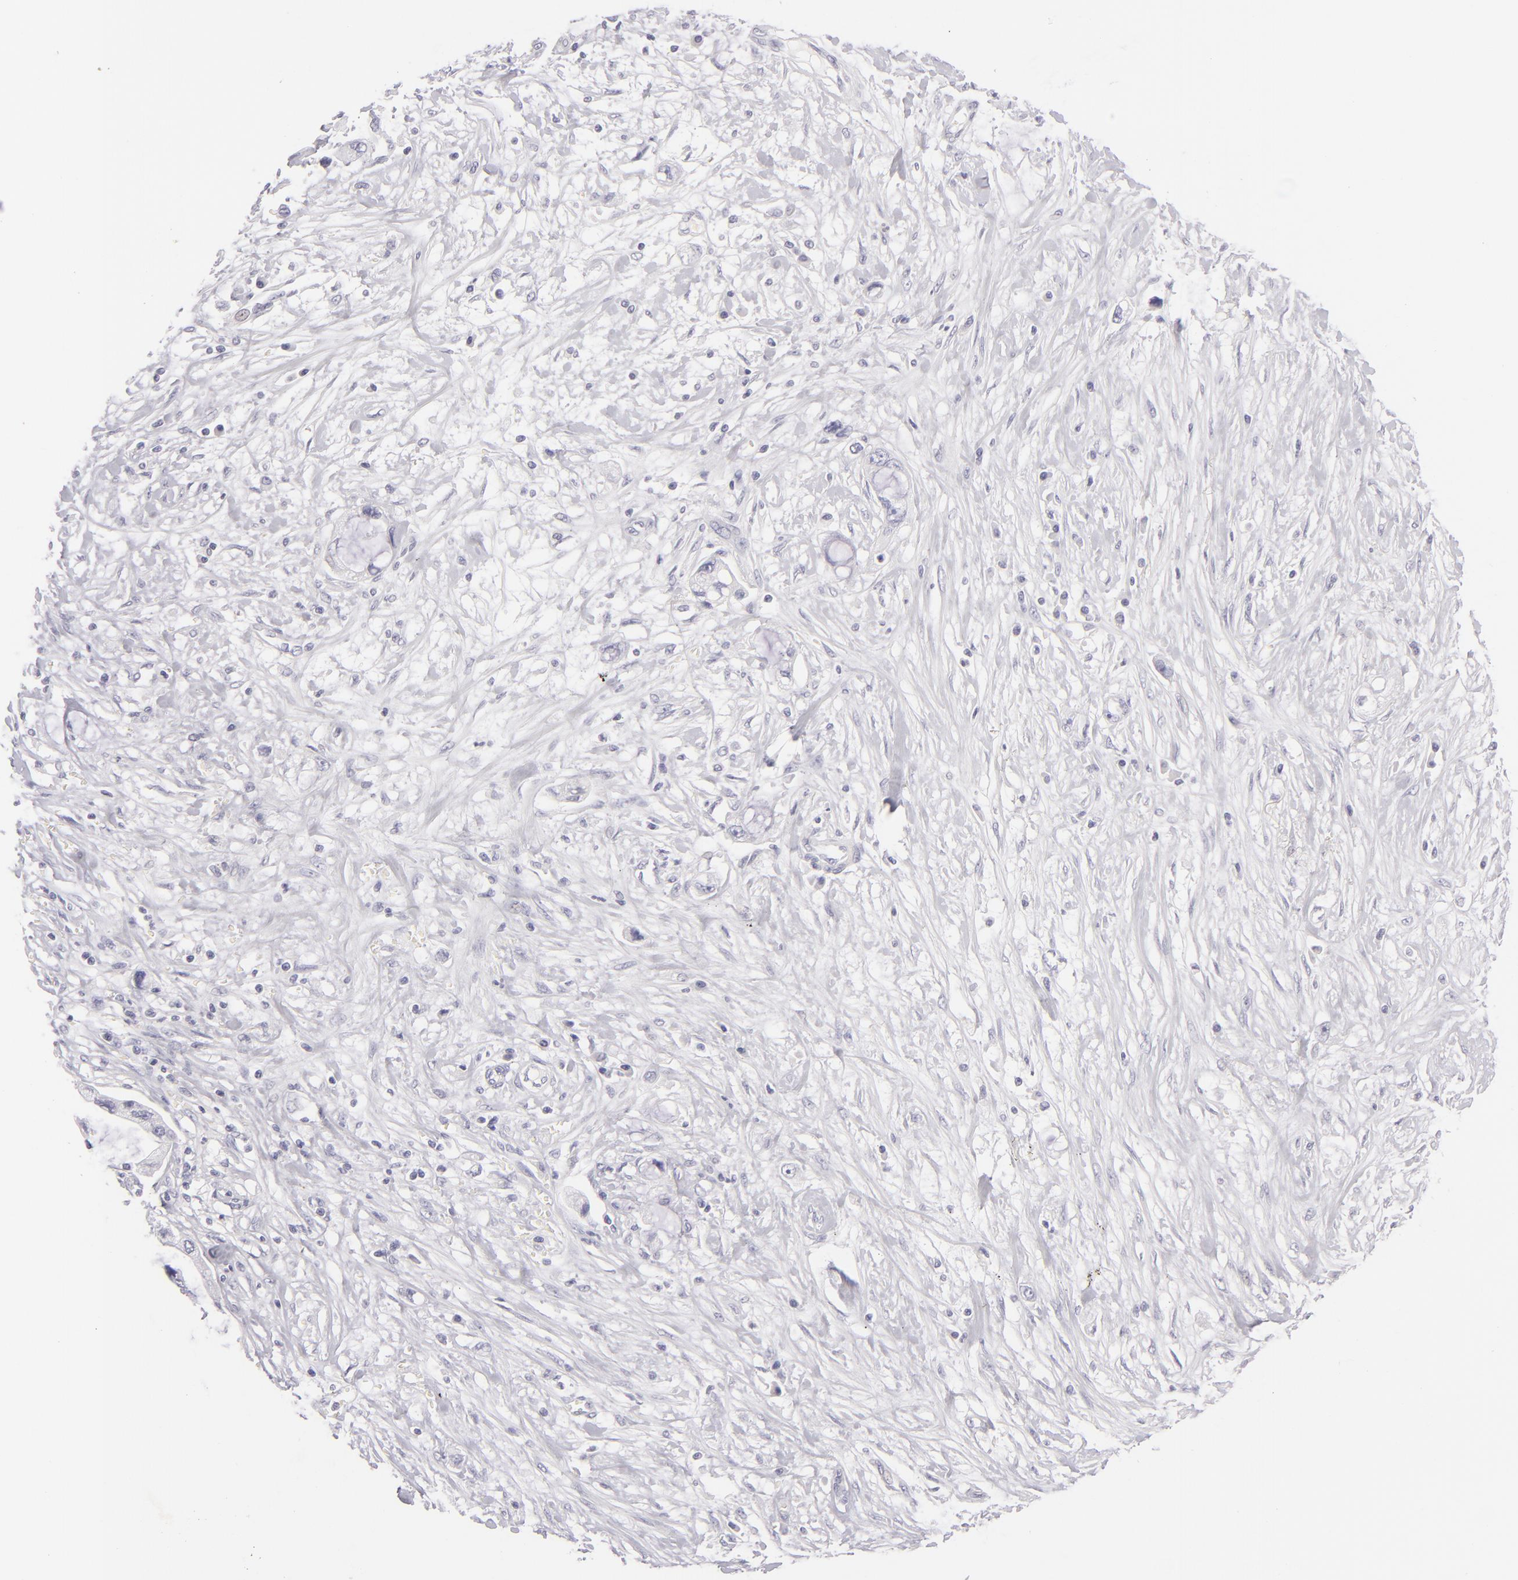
{"staining": {"intensity": "negative", "quantity": "none", "location": "none"}, "tissue": "pancreatic cancer", "cell_type": "Tumor cells", "image_type": "cancer", "snomed": [{"axis": "morphology", "description": "Adenocarcinoma, NOS"}, {"axis": "topography", "description": "Pancreas"}, {"axis": "topography", "description": "Stomach, upper"}], "caption": "An immunohistochemistry (IHC) image of pancreatic cancer (adenocarcinoma) is shown. There is no staining in tumor cells of pancreatic cancer (adenocarcinoma).", "gene": "TNNC1", "patient": {"sex": "male", "age": 77}}